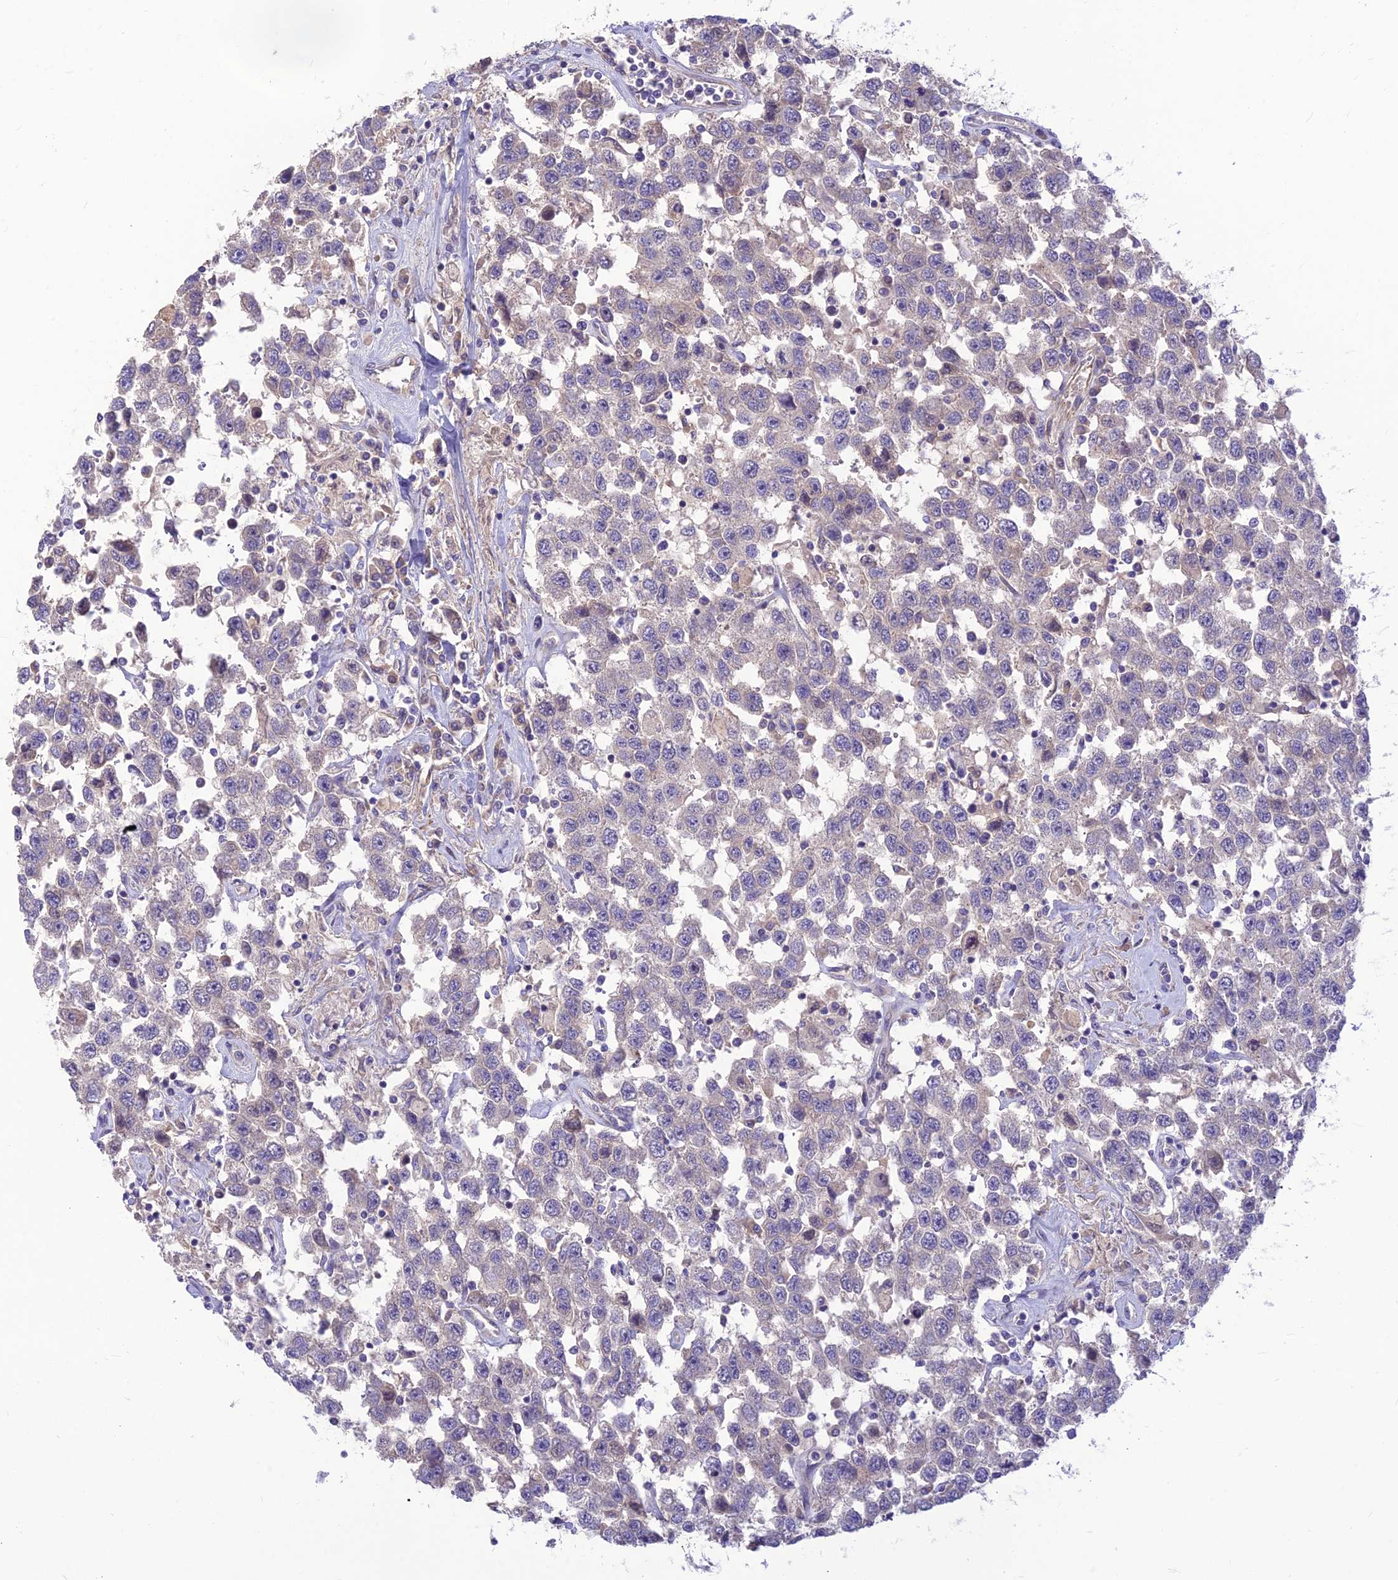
{"staining": {"intensity": "negative", "quantity": "none", "location": "none"}, "tissue": "testis cancer", "cell_type": "Tumor cells", "image_type": "cancer", "snomed": [{"axis": "morphology", "description": "Seminoma, NOS"}, {"axis": "topography", "description": "Testis"}], "caption": "Histopathology image shows no protein expression in tumor cells of testis cancer (seminoma) tissue.", "gene": "ST8SIA5", "patient": {"sex": "male", "age": 41}}